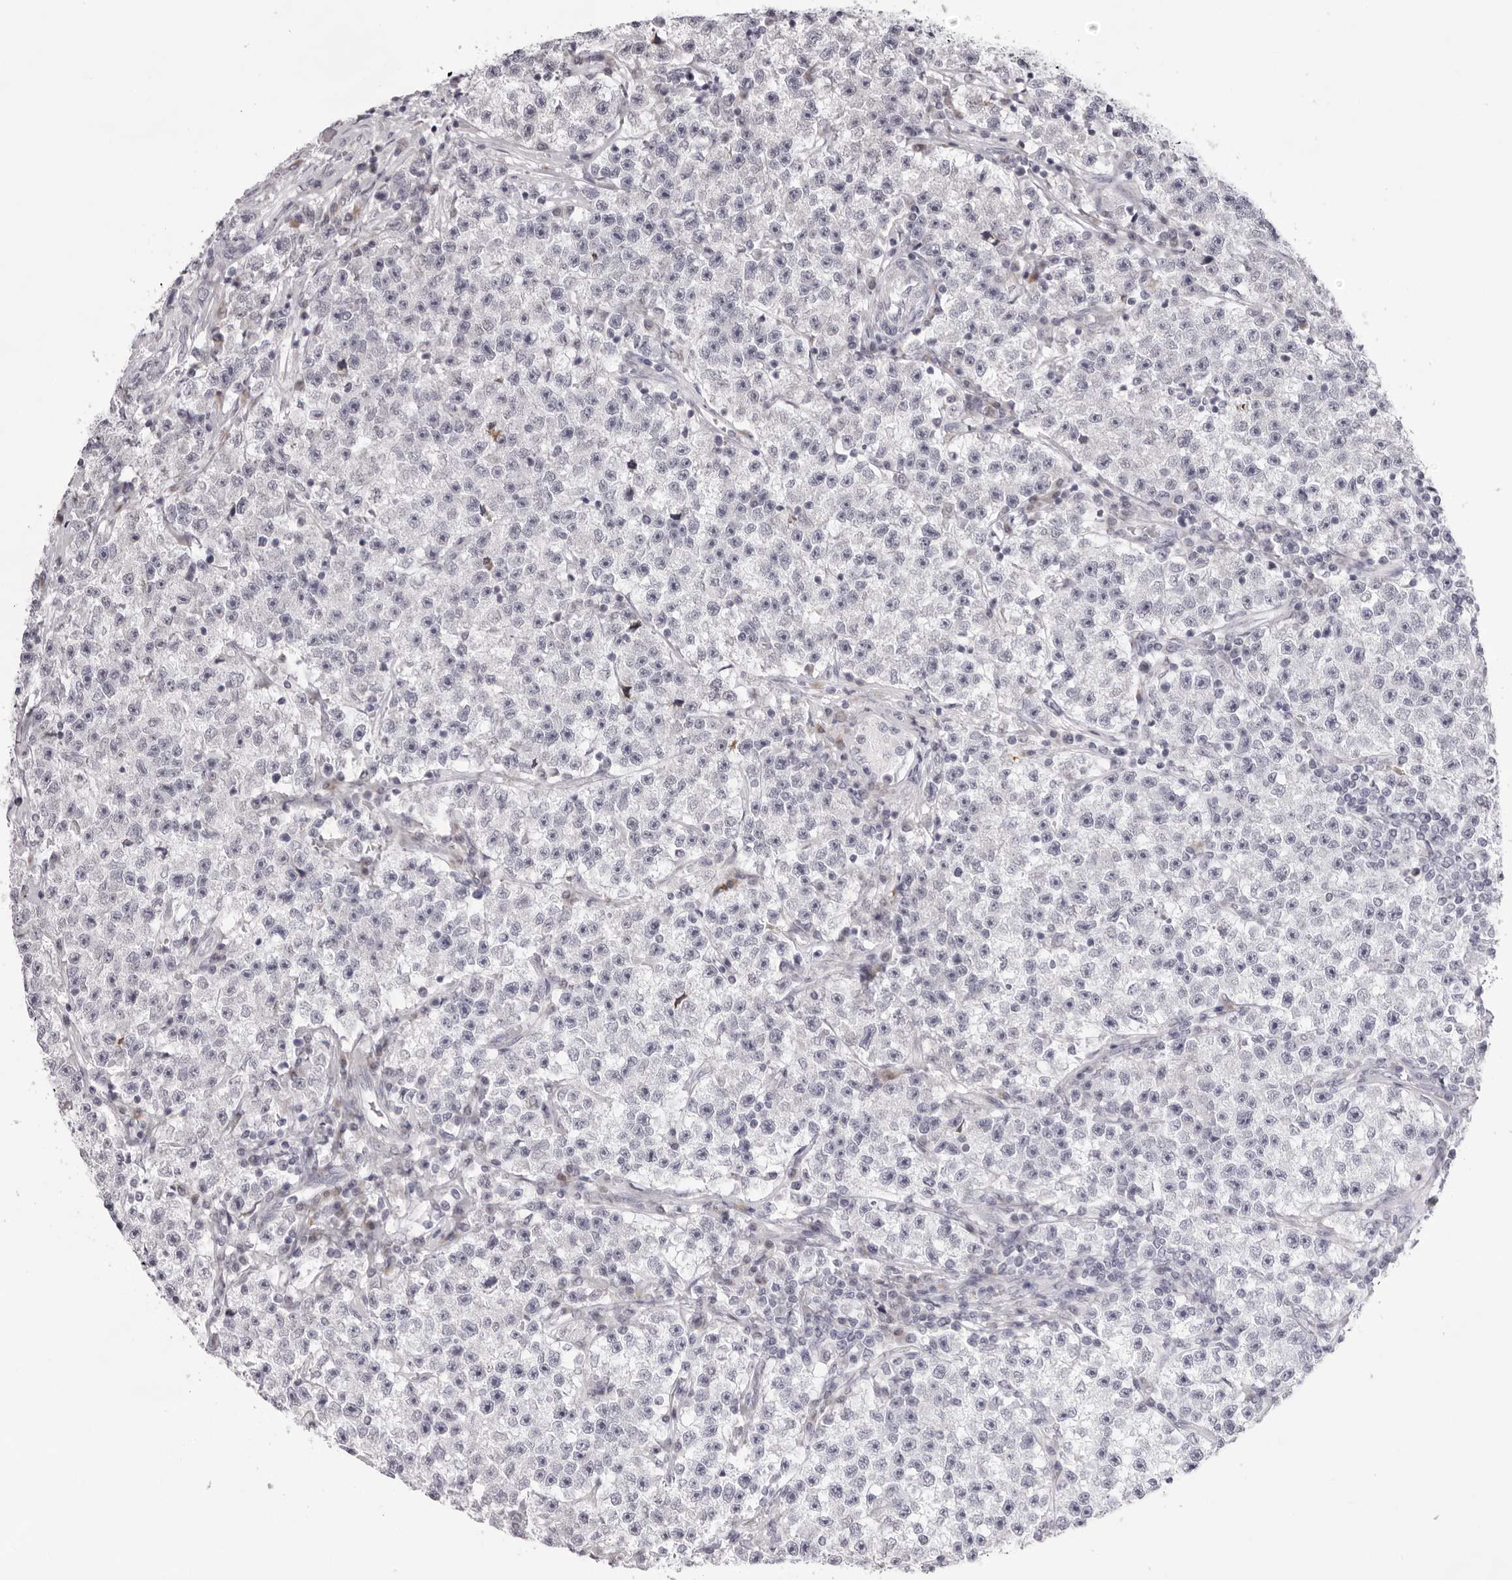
{"staining": {"intensity": "negative", "quantity": "none", "location": "none"}, "tissue": "testis cancer", "cell_type": "Tumor cells", "image_type": "cancer", "snomed": [{"axis": "morphology", "description": "Seminoma, NOS"}, {"axis": "topography", "description": "Testis"}], "caption": "Tumor cells show no significant protein positivity in testis cancer.", "gene": "SMIM2", "patient": {"sex": "male", "age": 22}}